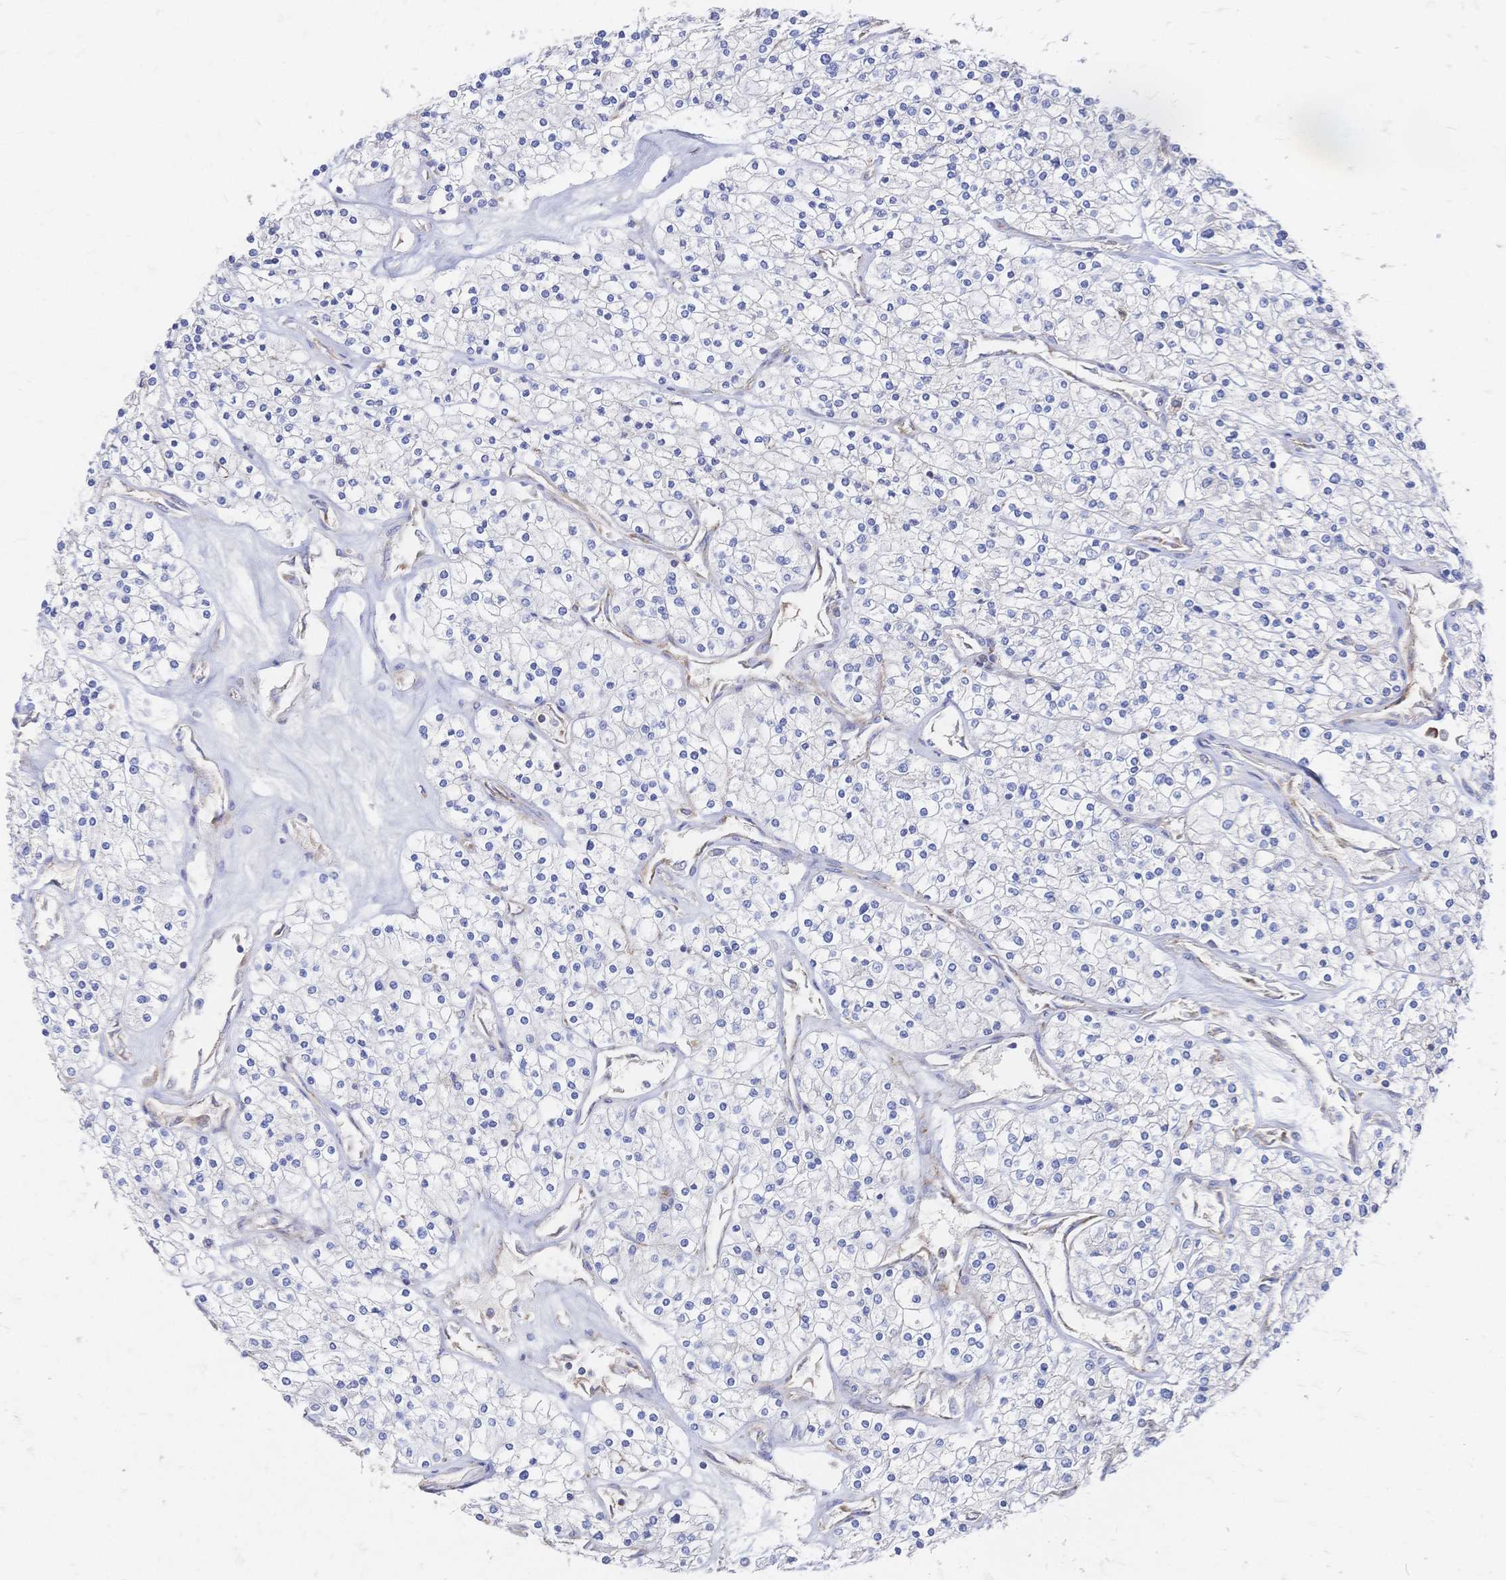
{"staining": {"intensity": "negative", "quantity": "none", "location": "none"}, "tissue": "renal cancer", "cell_type": "Tumor cells", "image_type": "cancer", "snomed": [{"axis": "morphology", "description": "Adenocarcinoma, NOS"}, {"axis": "topography", "description": "Kidney"}], "caption": "A photomicrograph of renal cancer stained for a protein exhibits no brown staining in tumor cells. The staining was performed using DAB to visualize the protein expression in brown, while the nuclei were stained in blue with hematoxylin (Magnification: 20x).", "gene": "SORBS1", "patient": {"sex": "male", "age": 80}}